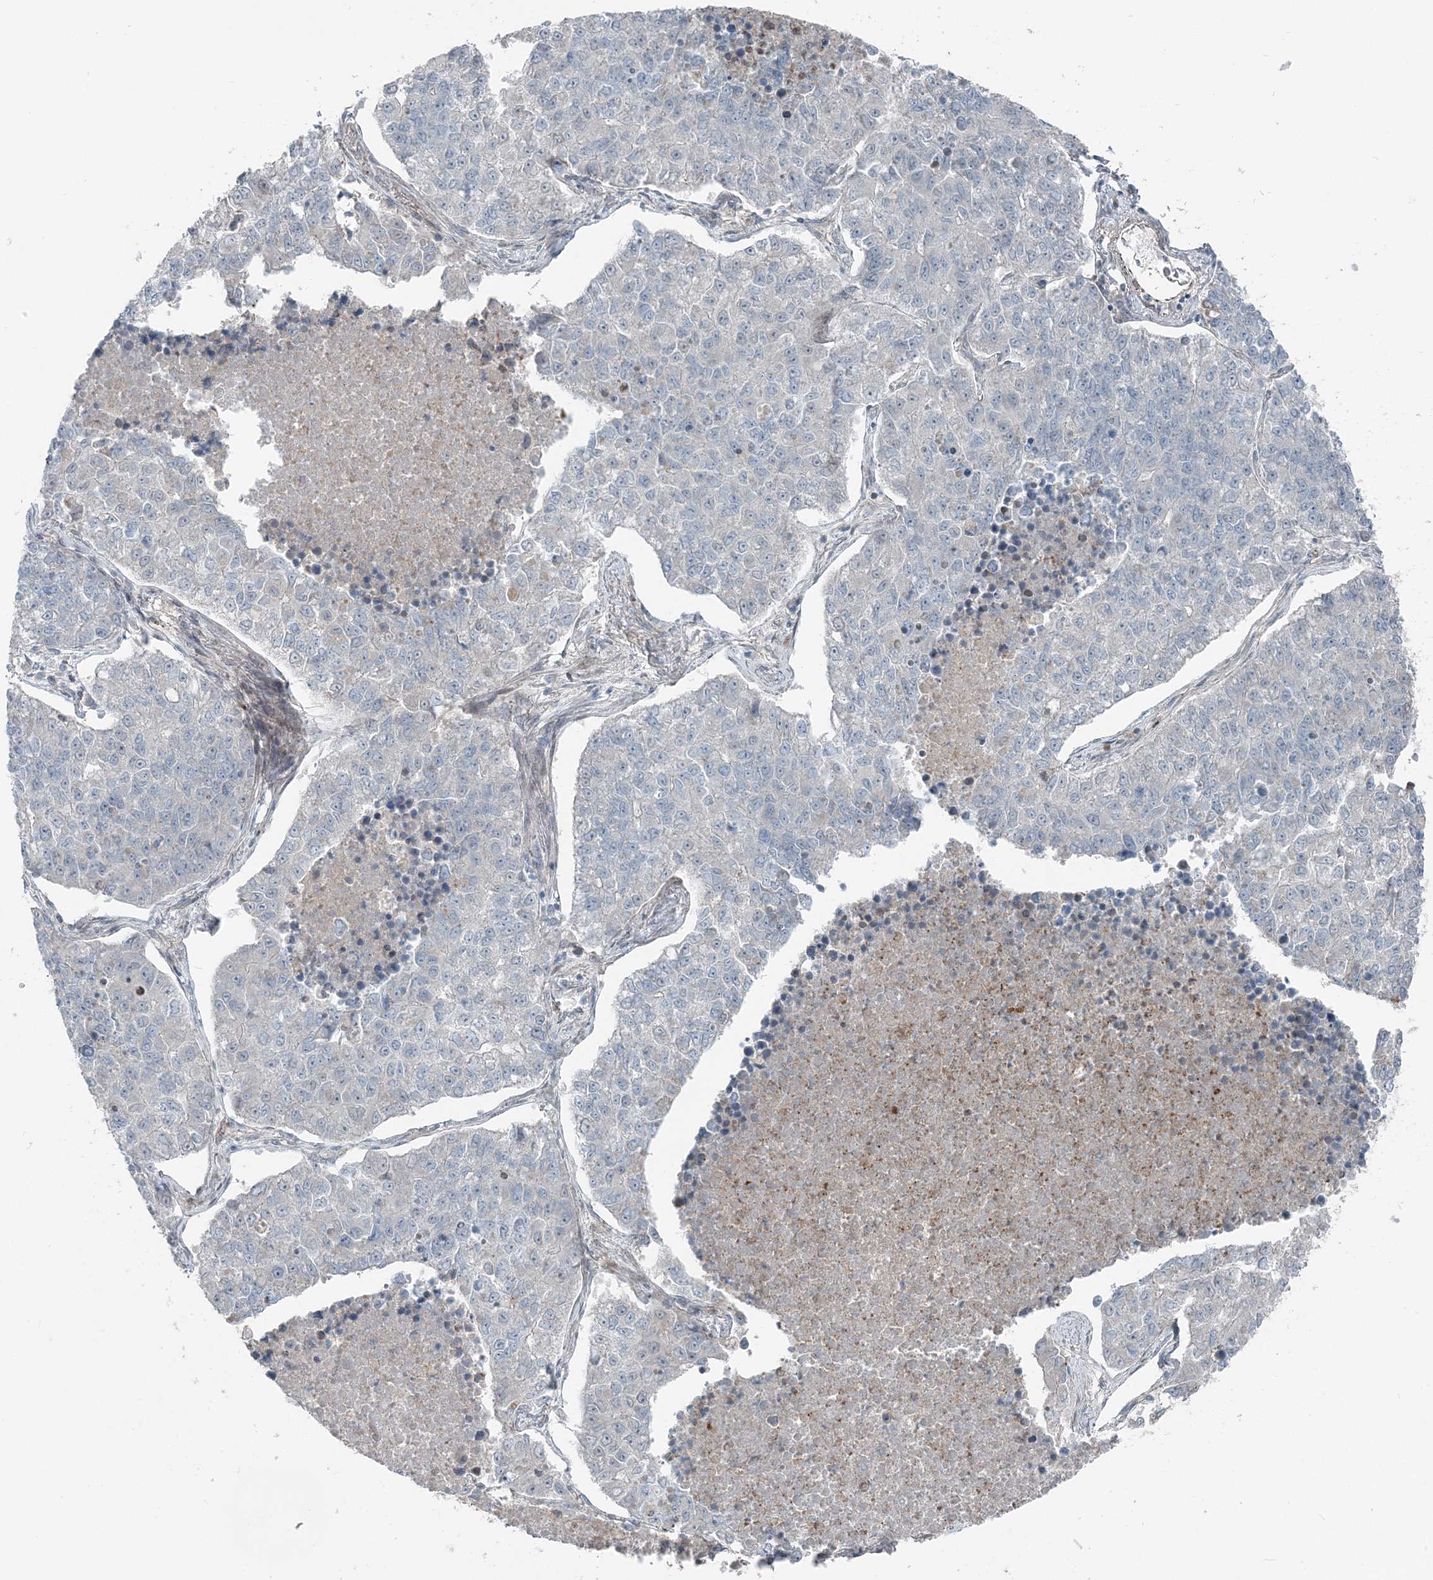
{"staining": {"intensity": "negative", "quantity": "none", "location": "none"}, "tissue": "lung cancer", "cell_type": "Tumor cells", "image_type": "cancer", "snomed": [{"axis": "morphology", "description": "Adenocarcinoma, NOS"}, {"axis": "topography", "description": "Lung"}], "caption": "Tumor cells show no significant protein positivity in lung adenocarcinoma.", "gene": "FBXL17", "patient": {"sex": "male", "age": 49}}